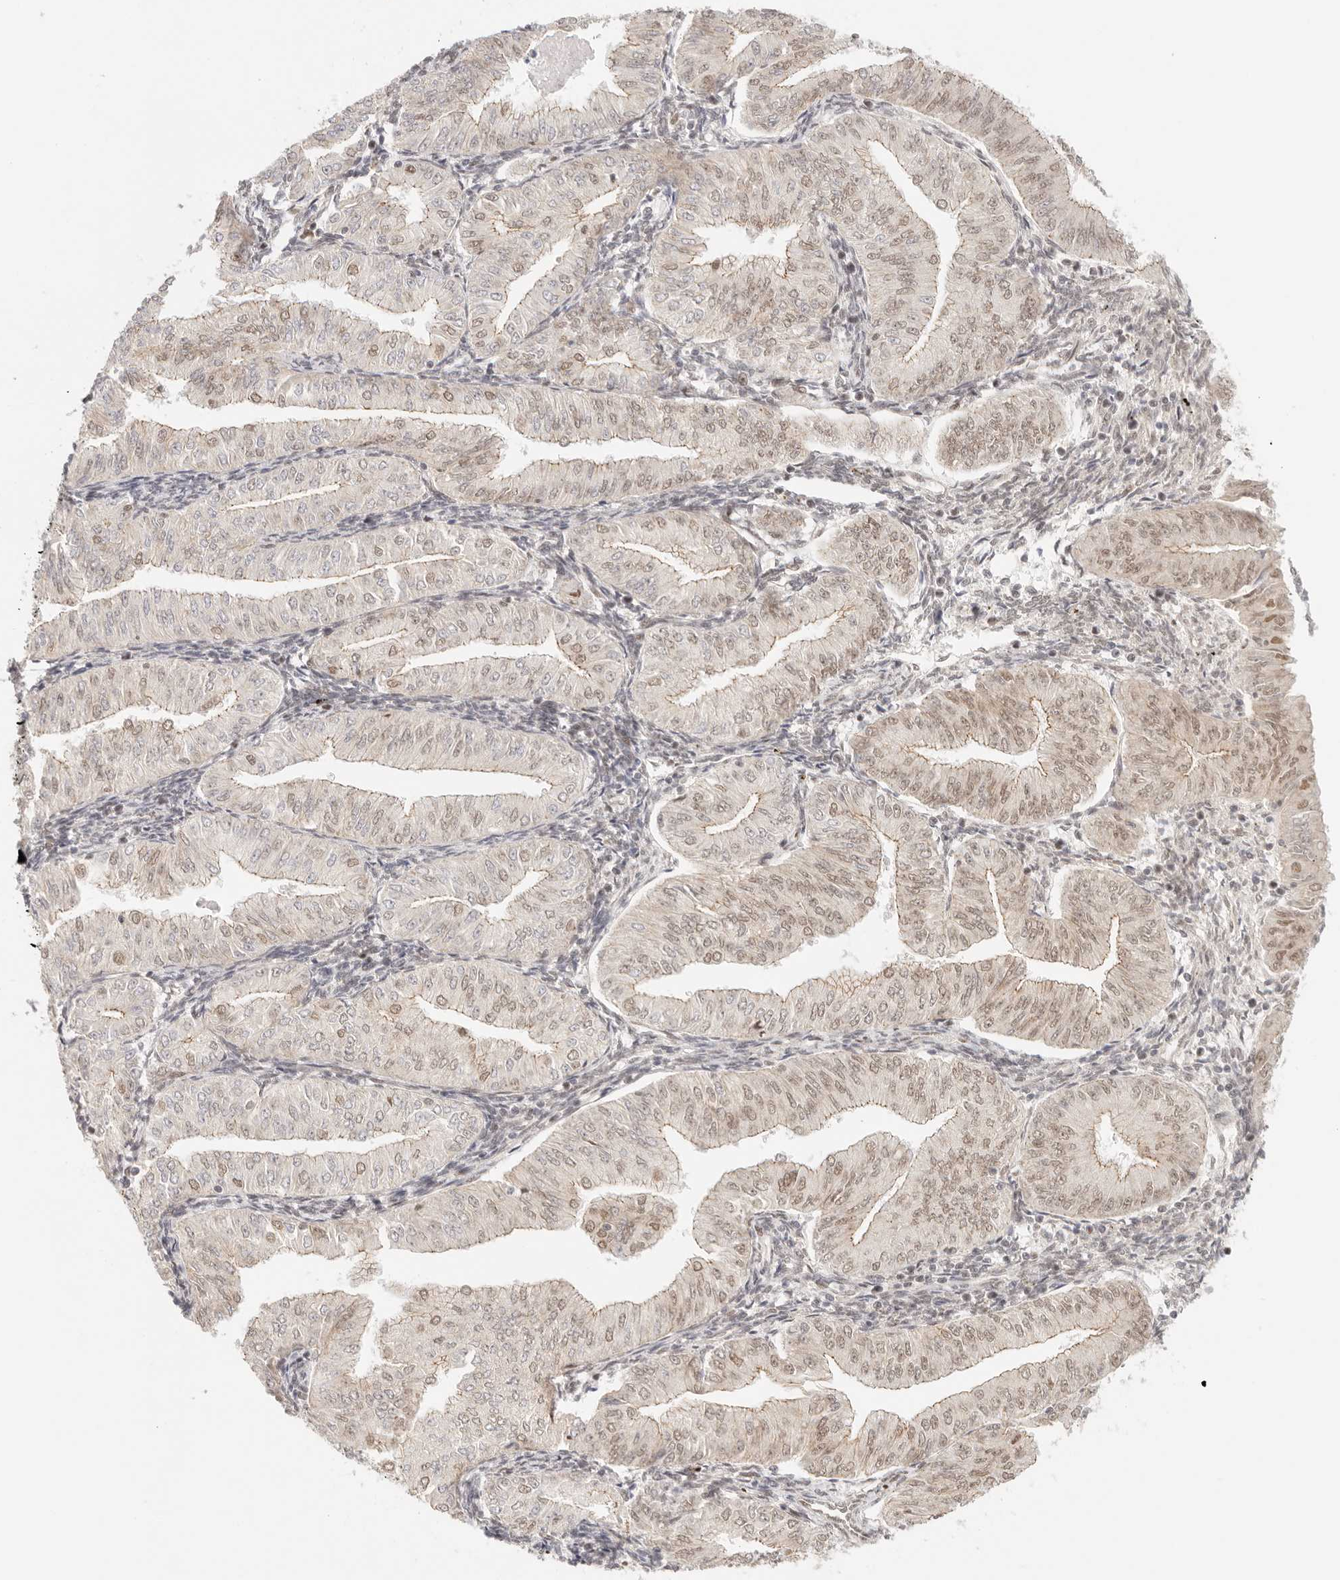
{"staining": {"intensity": "weak", "quantity": "25%-75%", "location": "cytoplasmic/membranous,nuclear"}, "tissue": "endometrial cancer", "cell_type": "Tumor cells", "image_type": "cancer", "snomed": [{"axis": "morphology", "description": "Normal tissue, NOS"}, {"axis": "morphology", "description": "Adenocarcinoma, NOS"}, {"axis": "topography", "description": "Endometrium"}], "caption": "About 25%-75% of tumor cells in endometrial cancer (adenocarcinoma) display weak cytoplasmic/membranous and nuclear protein staining as visualized by brown immunohistochemical staining.", "gene": "HOXC5", "patient": {"sex": "female", "age": 53}}